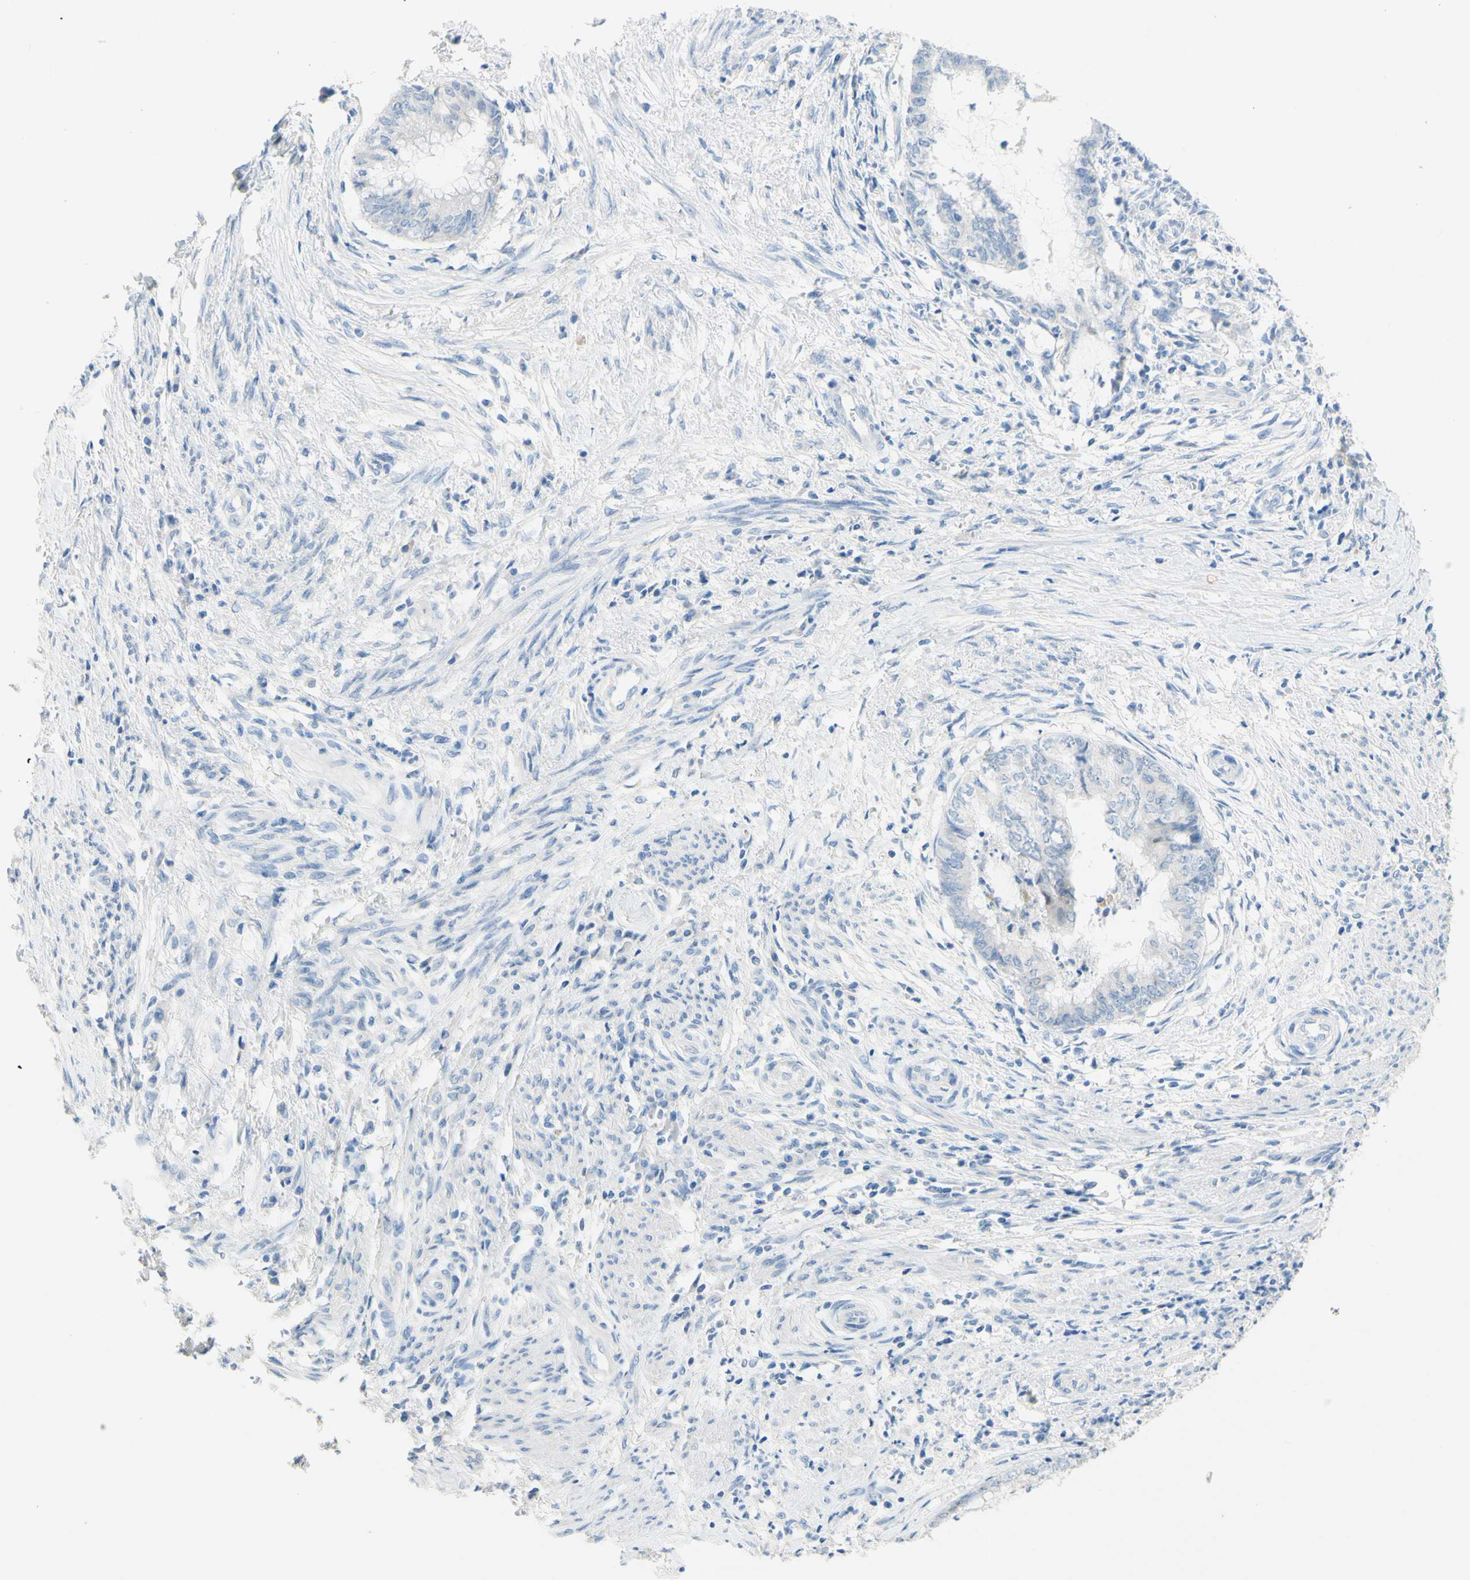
{"staining": {"intensity": "negative", "quantity": "none", "location": "none"}, "tissue": "endometrial cancer", "cell_type": "Tumor cells", "image_type": "cancer", "snomed": [{"axis": "morphology", "description": "Necrosis, NOS"}, {"axis": "morphology", "description": "Adenocarcinoma, NOS"}, {"axis": "topography", "description": "Endometrium"}], "caption": "Immunohistochemical staining of endometrial cancer demonstrates no significant staining in tumor cells. (DAB (3,3'-diaminobenzidine) immunohistochemistry, high magnification).", "gene": "POLR2J3", "patient": {"sex": "female", "age": 79}}